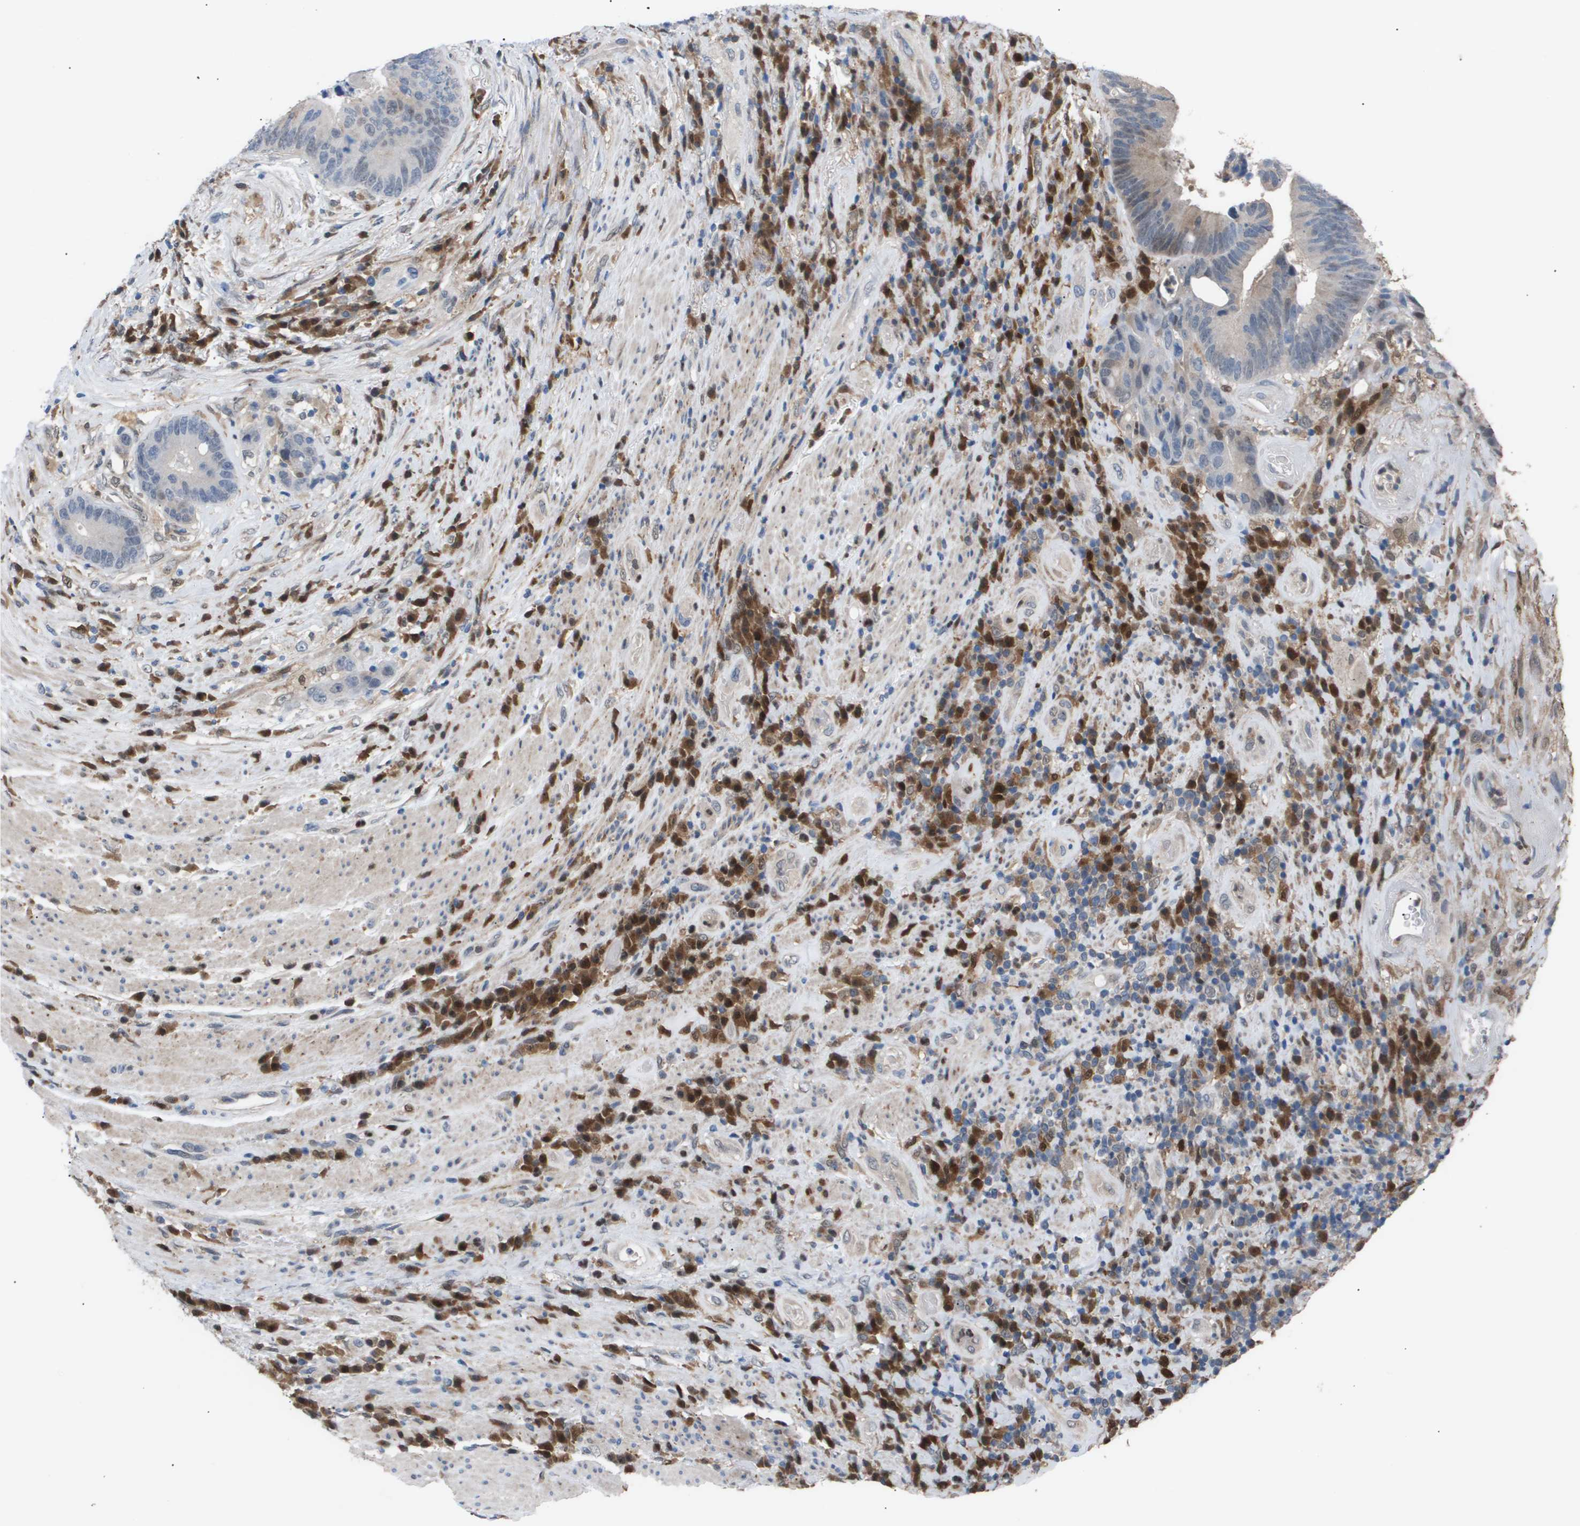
{"staining": {"intensity": "weak", "quantity": "<25%", "location": "cytoplasmic/membranous,nuclear"}, "tissue": "colorectal cancer", "cell_type": "Tumor cells", "image_type": "cancer", "snomed": [{"axis": "morphology", "description": "Adenocarcinoma, NOS"}, {"axis": "topography", "description": "Rectum"}], "caption": "High magnification brightfield microscopy of colorectal cancer stained with DAB (brown) and counterstained with hematoxylin (blue): tumor cells show no significant staining.", "gene": "AKR1A1", "patient": {"sex": "female", "age": 89}}